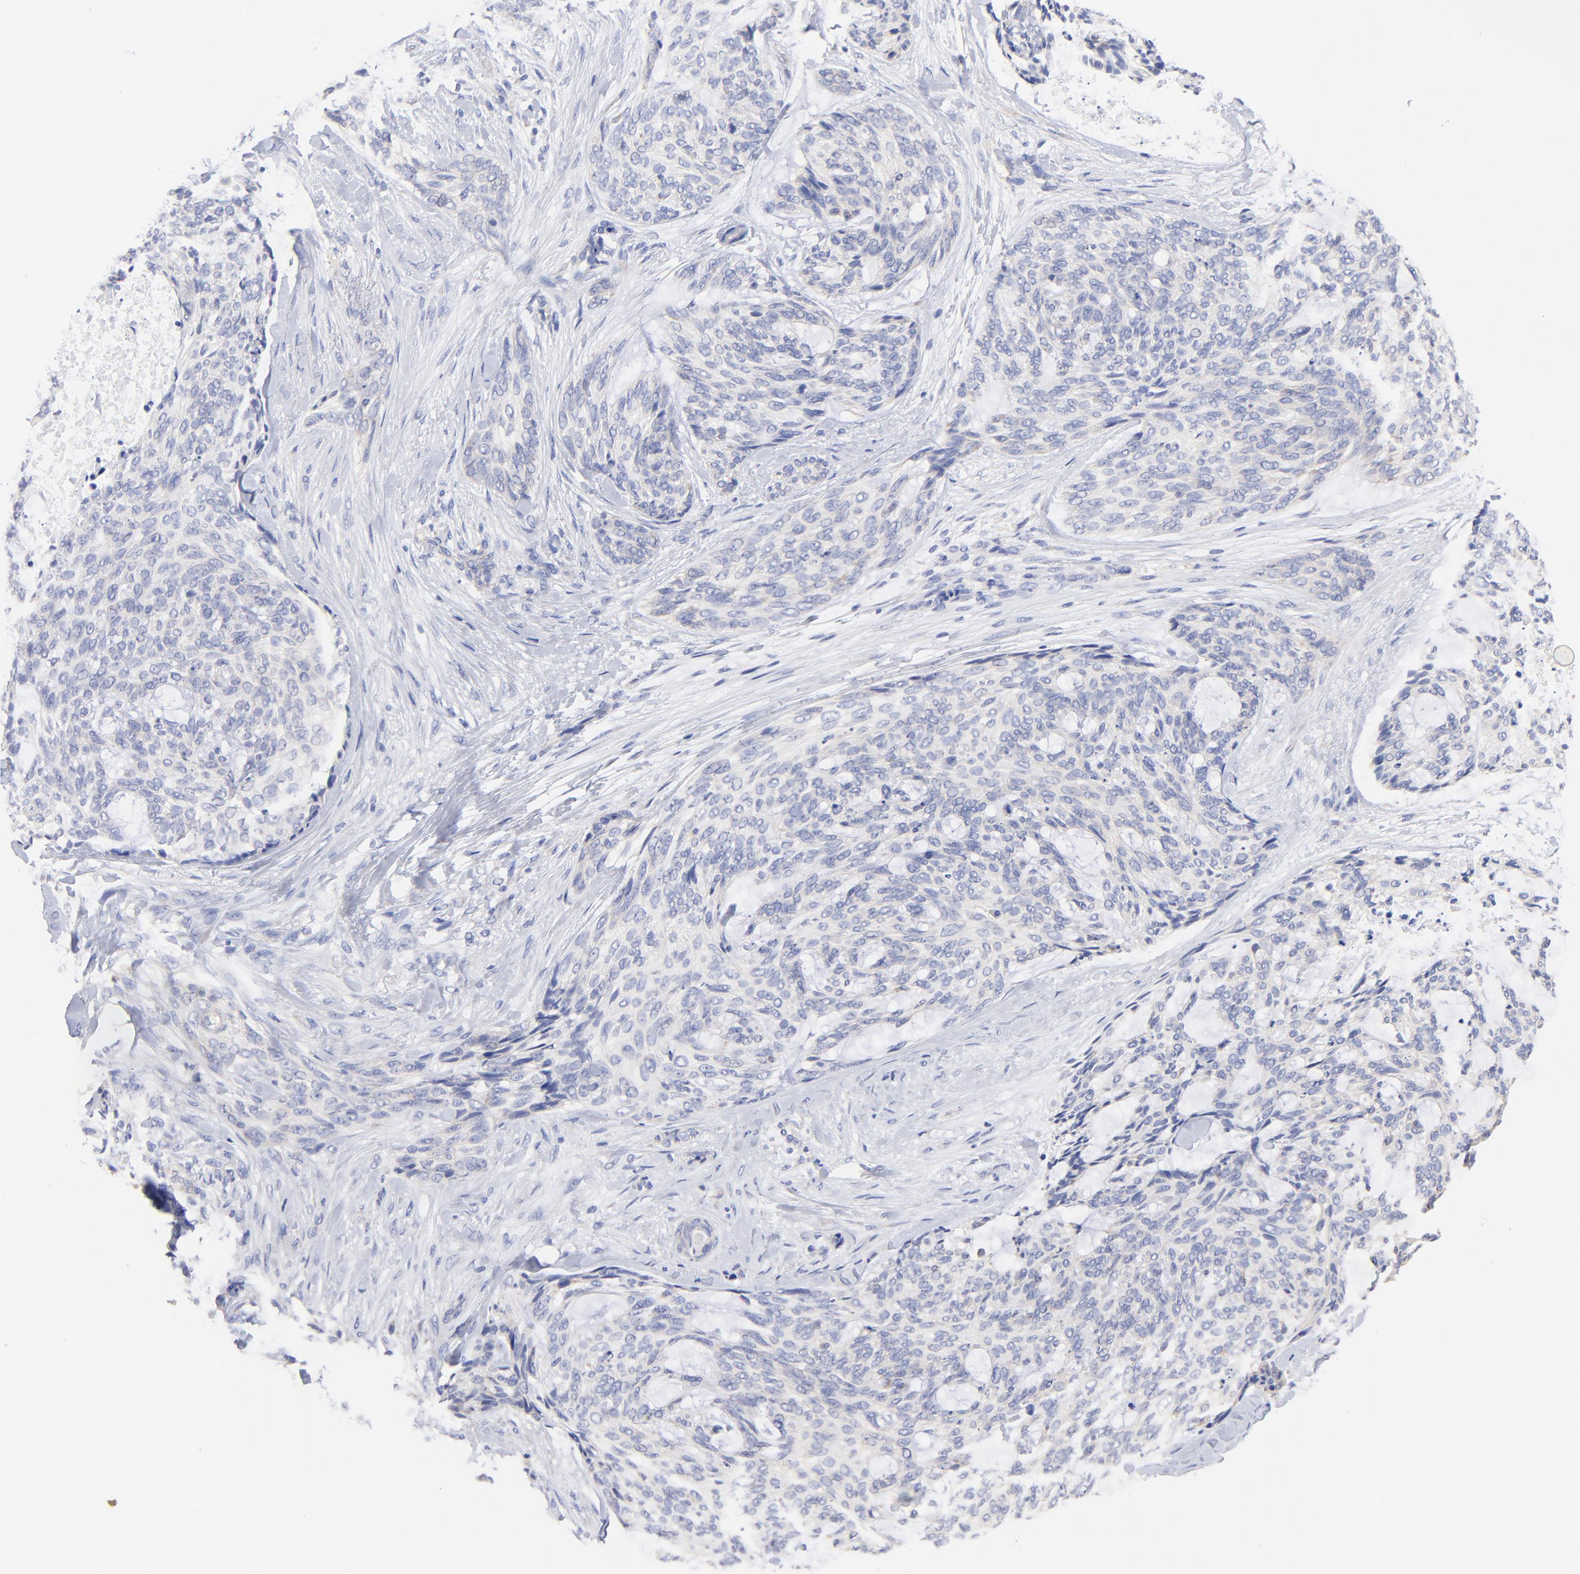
{"staining": {"intensity": "negative", "quantity": "none", "location": "none"}, "tissue": "skin cancer", "cell_type": "Tumor cells", "image_type": "cancer", "snomed": [{"axis": "morphology", "description": "Normal tissue, NOS"}, {"axis": "morphology", "description": "Basal cell carcinoma"}, {"axis": "topography", "description": "Skin"}], "caption": "This image is of basal cell carcinoma (skin) stained with immunohistochemistry to label a protein in brown with the nuclei are counter-stained blue. There is no positivity in tumor cells. The staining is performed using DAB (3,3'-diaminobenzidine) brown chromogen with nuclei counter-stained in using hematoxylin.", "gene": "TNFRSF13C", "patient": {"sex": "female", "age": 71}}